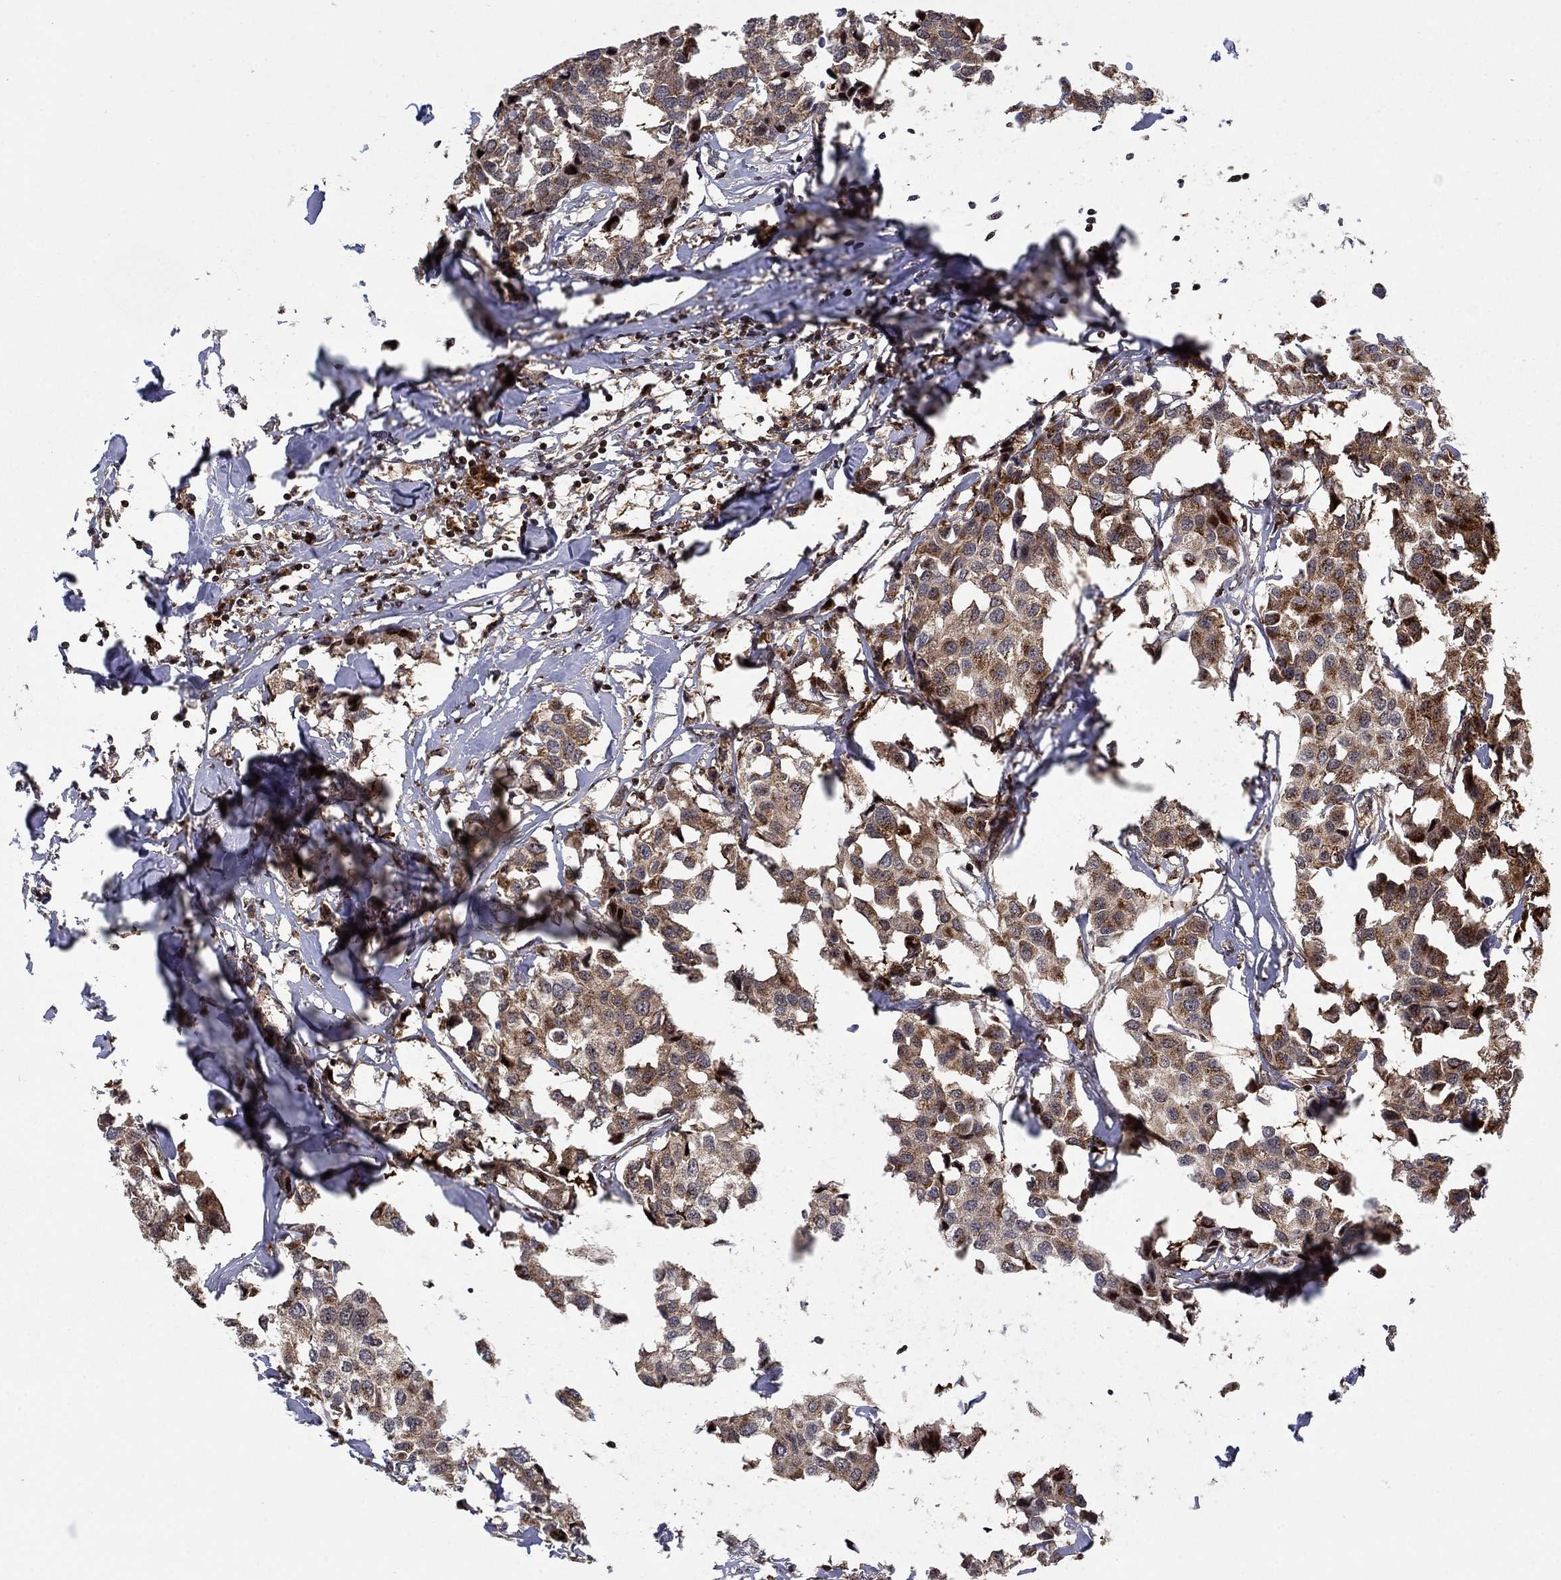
{"staining": {"intensity": "weak", "quantity": ">75%", "location": "cytoplasmic/membranous"}, "tissue": "breast cancer", "cell_type": "Tumor cells", "image_type": "cancer", "snomed": [{"axis": "morphology", "description": "Duct carcinoma"}, {"axis": "topography", "description": "Breast"}], "caption": "DAB immunohistochemical staining of breast cancer (intraductal carcinoma) displays weak cytoplasmic/membranous protein staining in approximately >75% of tumor cells.", "gene": "LPCAT4", "patient": {"sex": "female", "age": 80}}